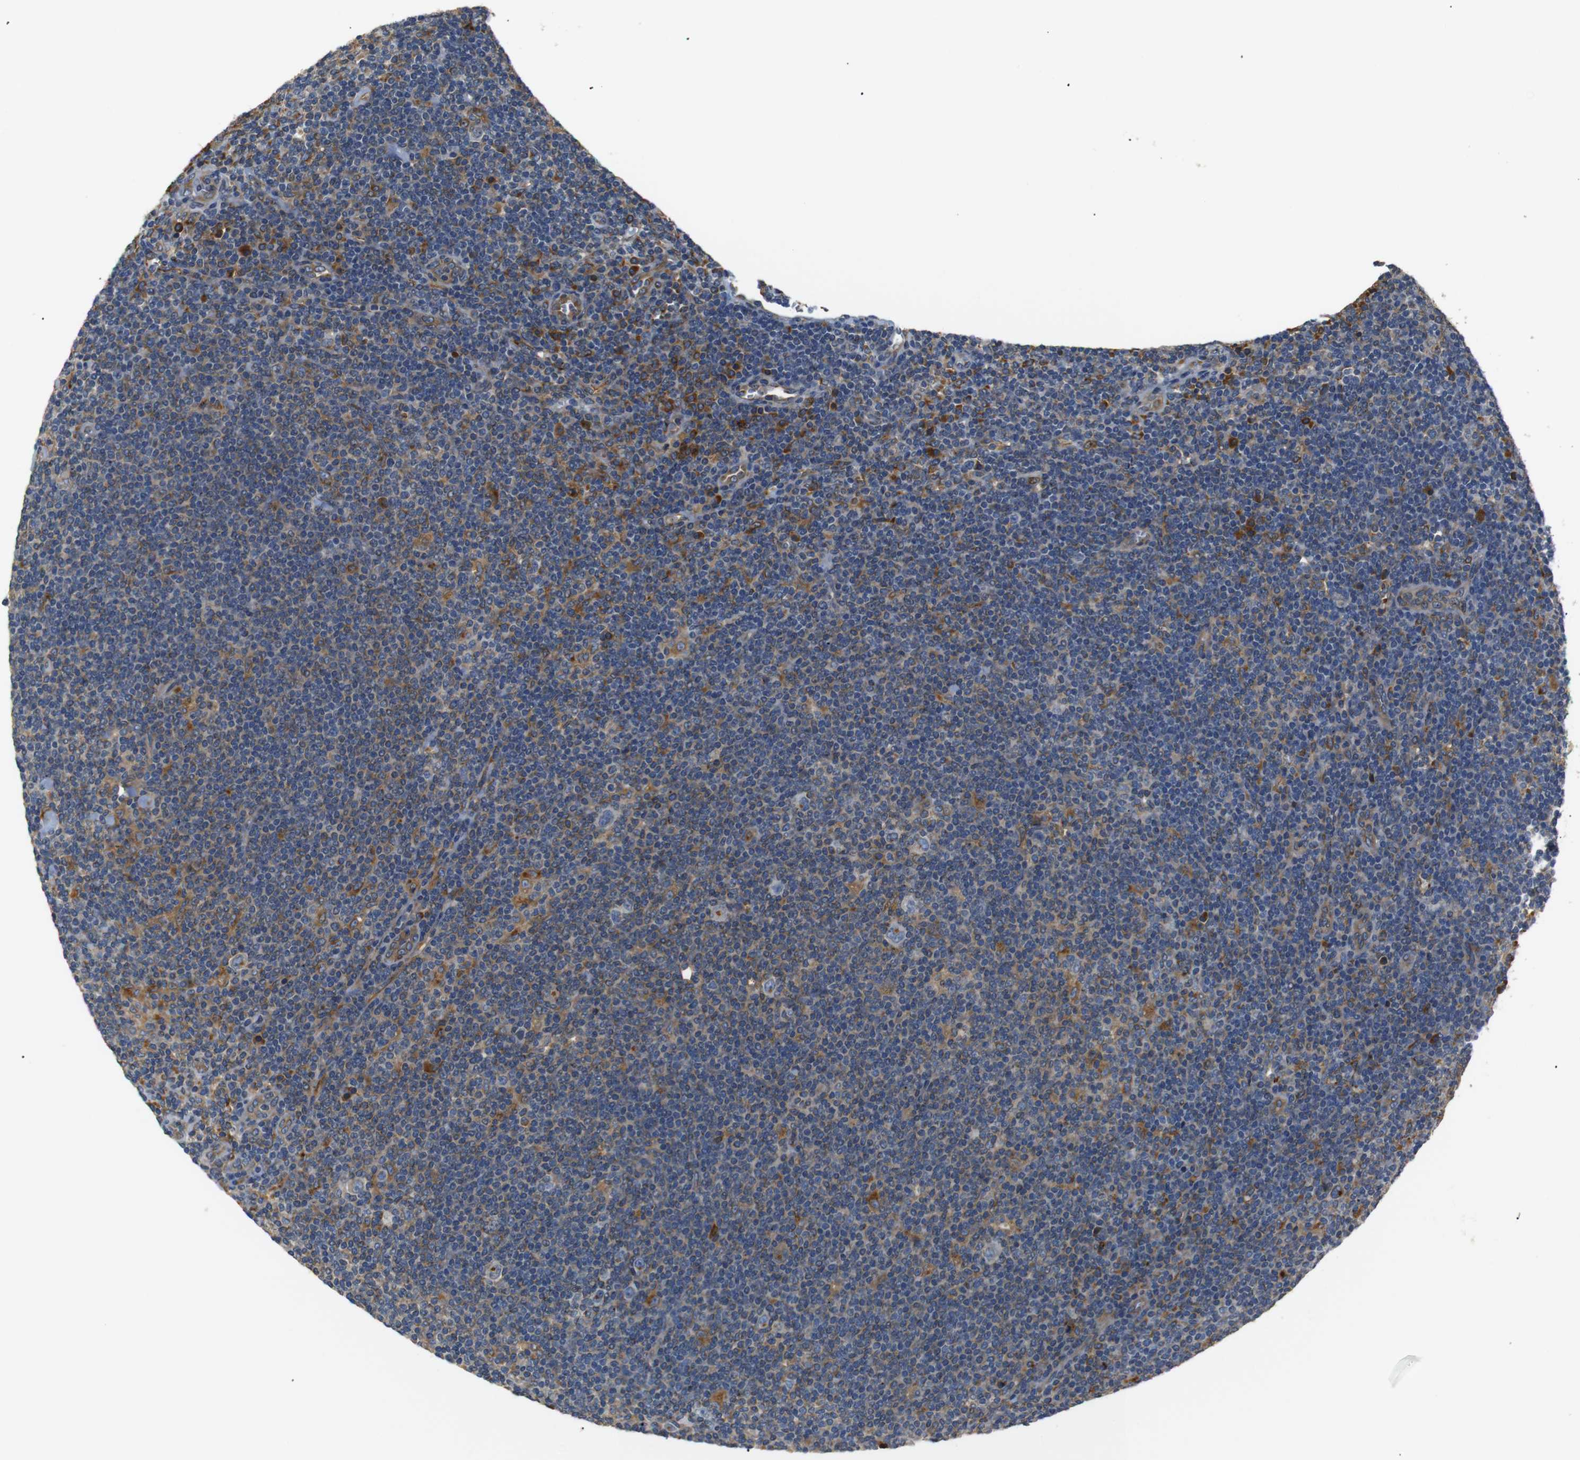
{"staining": {"intensity": "moderate", "quantity": "25%-75%", "location": "cytoplasmic/membranous"}, "tissue": "lymphoma", "cell_type": "Tumor cells", "image_type": "cancer", "snomed": [{"axis": "morphology", "description": "Hodgkin's disease, NOS"}, {"axis": "topography", "description": "Lymph node"}], "caption": "The histopathology image exhibits immunohistochemical staining of Hodgkin's disease. There is moderate cytoplasmic/membranous staining is appreciated in about 25%-75% of tumor cells.", "gene": "TMED2", "patient": {"sex": "female", "age": 57}}